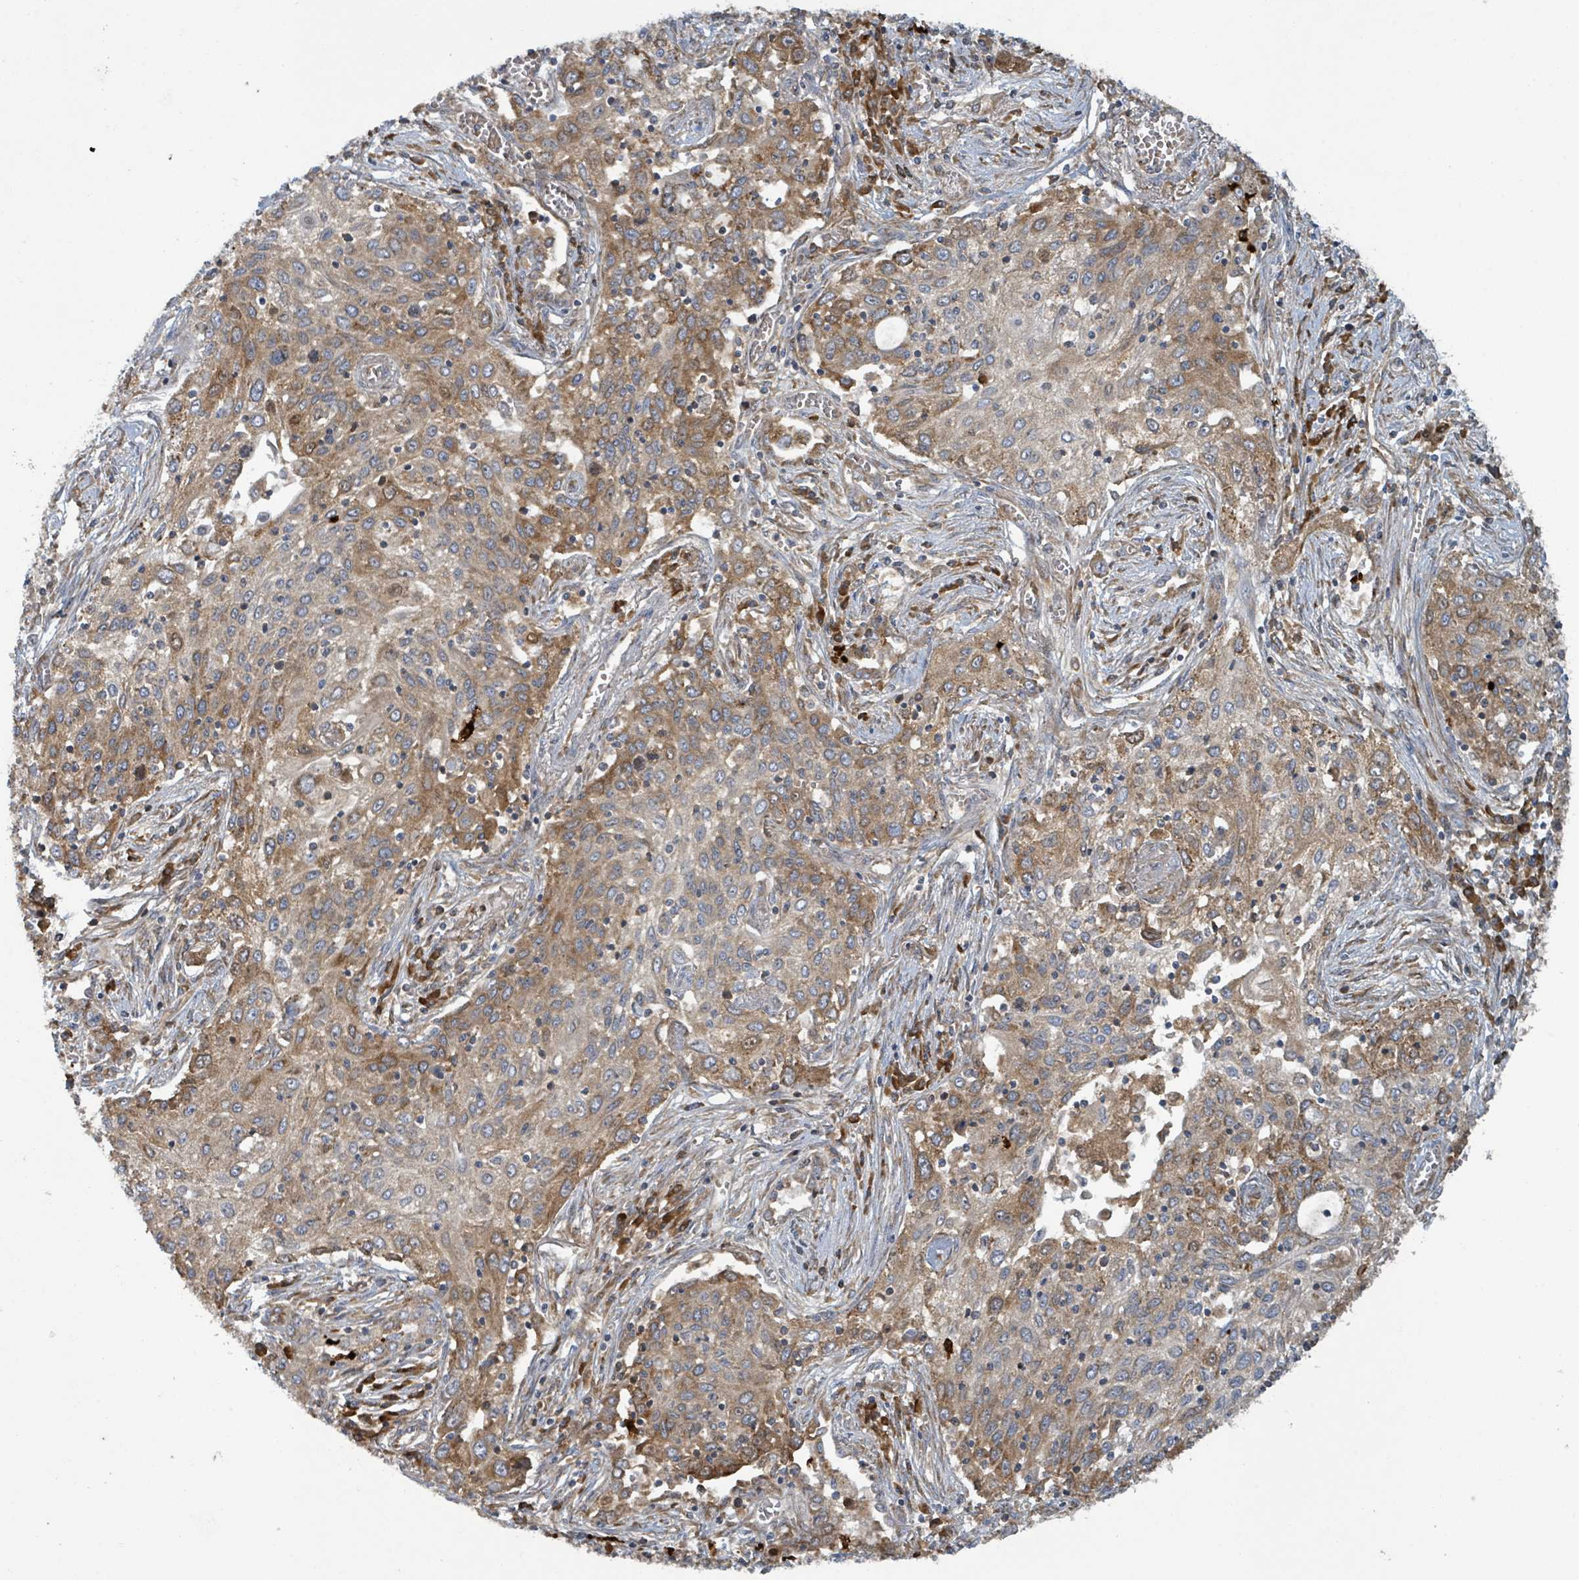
{"staining": {"intensity": "moderate", "quantity": ">75%", "location": "cytoplasmic/membranous"}, "tissue": "lung cancer", "cell_type": "Tumor cells", "image_type": "cancer", "snomed": [{"axis": "morphology", "description": "Squamous cell carcinoma, NOS"}, {"axis": "topography", "description": "Lung"}], "caption": "Lung squamous cell carcinoma was stained to show a protein in brown. There is medium levels of moderate cytoplasmic/membranous expression in about >75% of tumor cells. (Brightfield microscopy of DAB IHC at high magnification).", "gene": "OR51E1", "patient": {"sex": "female", "age": 69}}